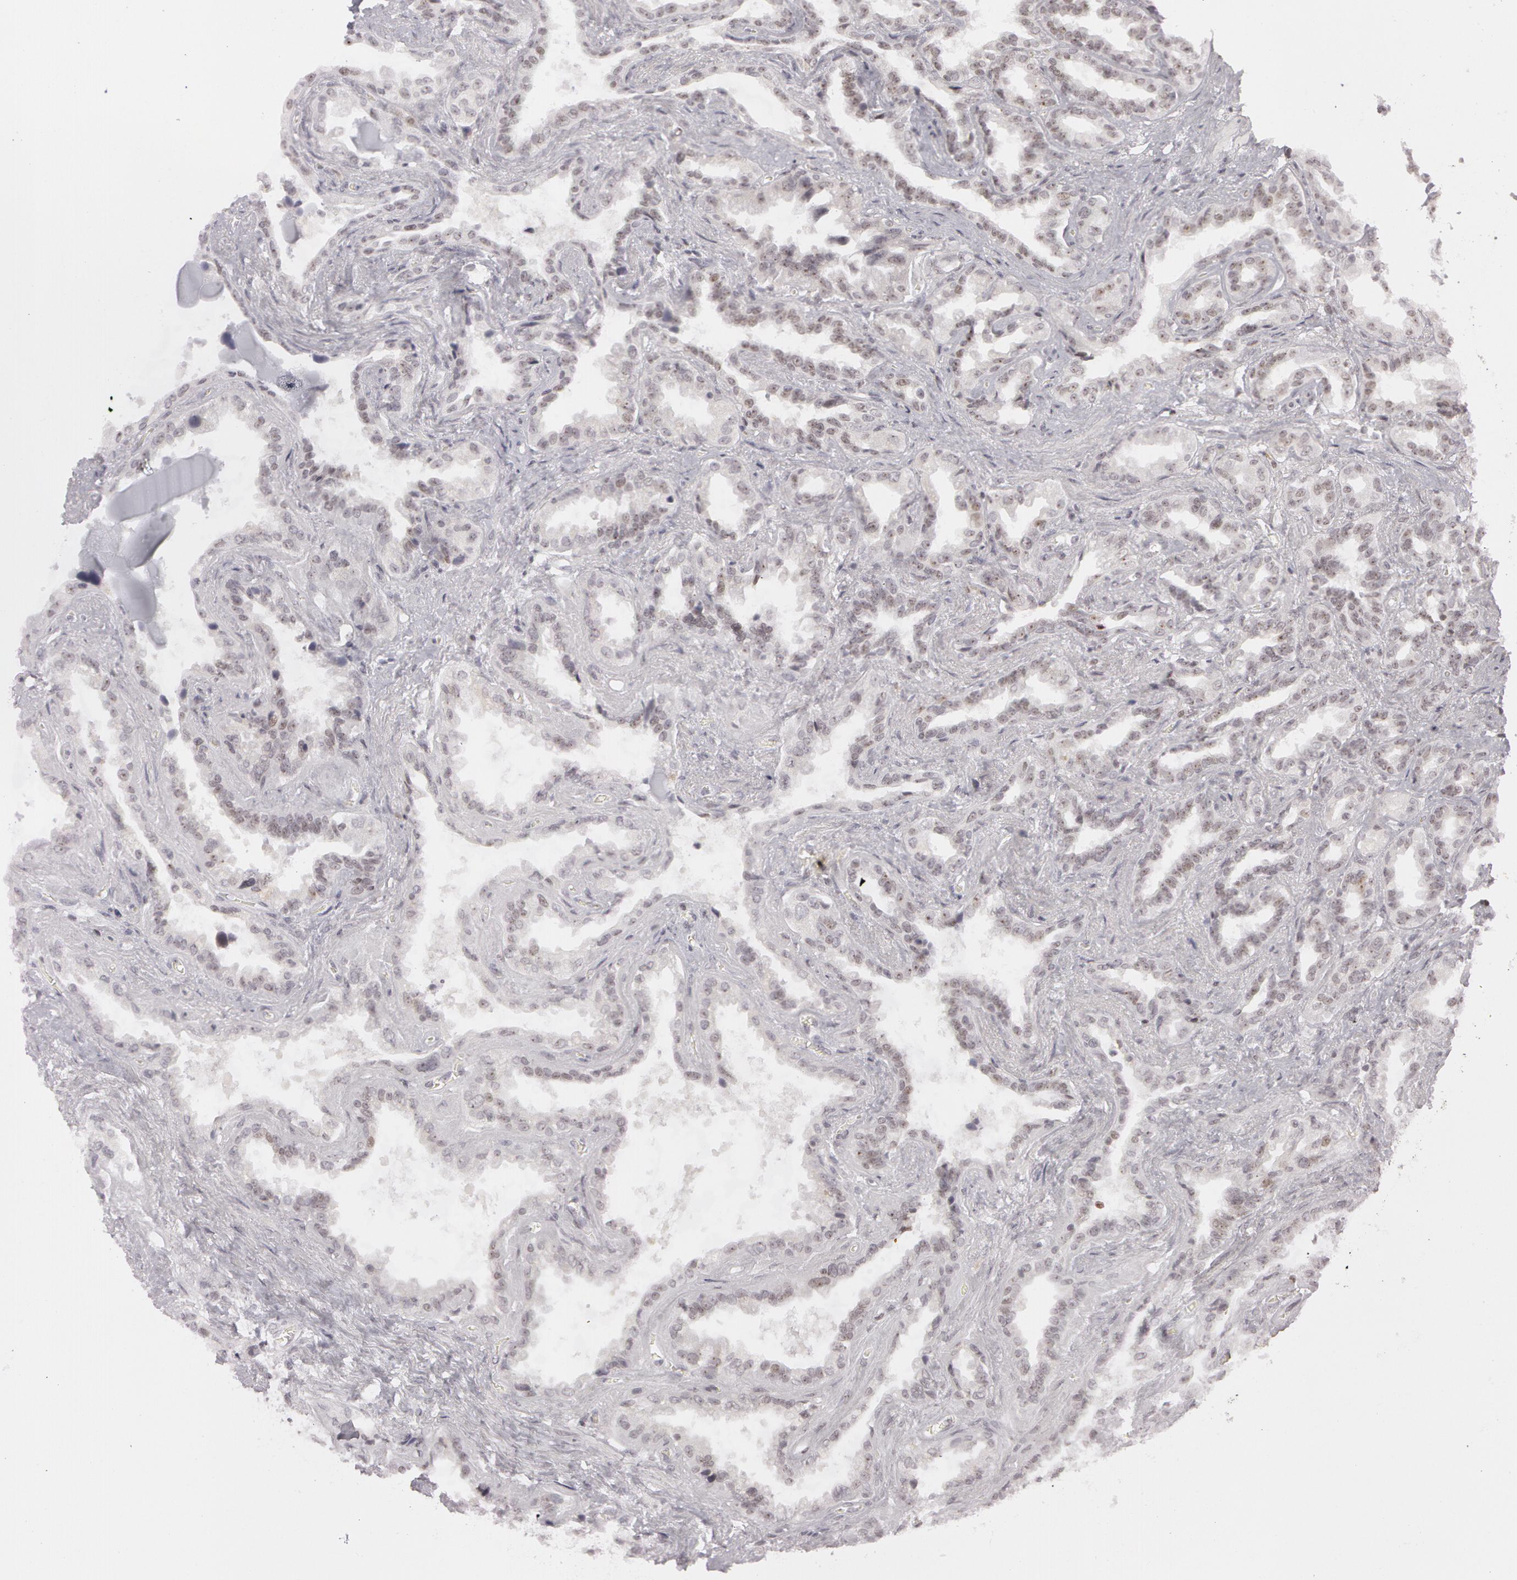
{"staining": {"intensity": "moderate", "quantity": ">75%", "location": "nuclear"}, "tissue": "seminal vesicle", "cell_type": "Glandular cells", "image_type": "normal", "snomed": [{"axis": "morphology", "description": "Normal tissue, NOS"}, {"axis": "morphology", "description": "Inflammation, NOS"}, {"axis": "topography", "description": "Urinary bladder"}, {"axis": "topography", "description": "Prostate"}, {"axis": "topography", "description": "Seminal veicle"}], "caption": "Immunohistochemistry (IHC) micrograph of unremarkable seminal vesicle stained for a protein (brown), which displays medium levels of moderate nuclear expression in about >75% of glandular cells.", "gene": "FBL", "patient": {"sex": "male", "age": 82}}